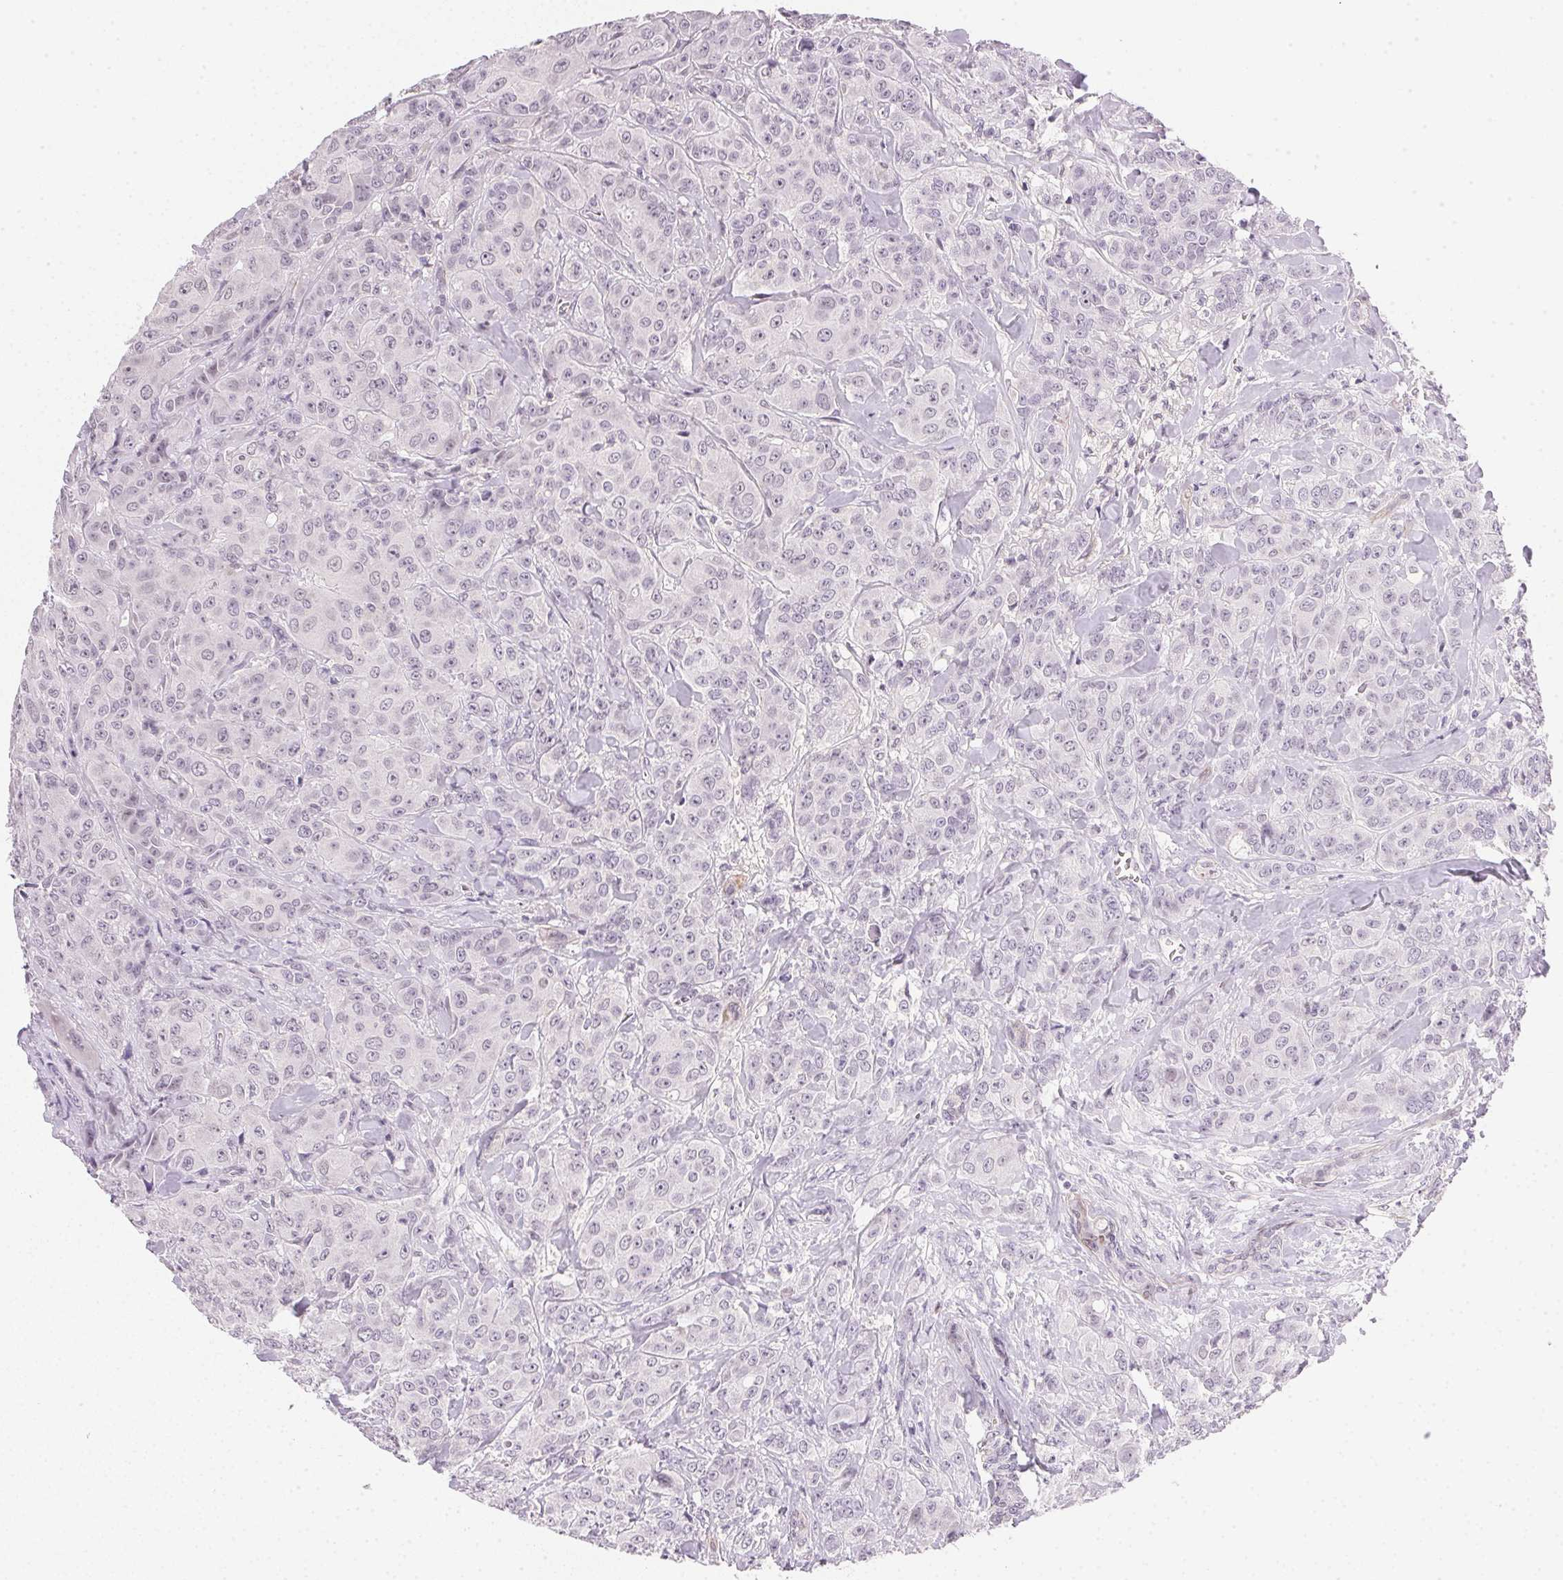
{"staining": {"intensity": "negative", "quantity": "none", "location": "none"}, "tissue": "breast cancer", "cell_type": "Tumor cells", "image_type": "cancer", "snomed": [{"axis": "morphology", "description": "Normal tissue, NOS"}, {"axis": "morphology", "description": "Duct carcinoma"}, {"axis": "topography", "description": "Breast"}], "caption": "An image of breast cancer (infiltrating ductal carcinoma) stained for a protein demonstrates no brown staining in tumor cells.", "gene": "FNDC4", "patient": {"sex": "female", "age": 43}}